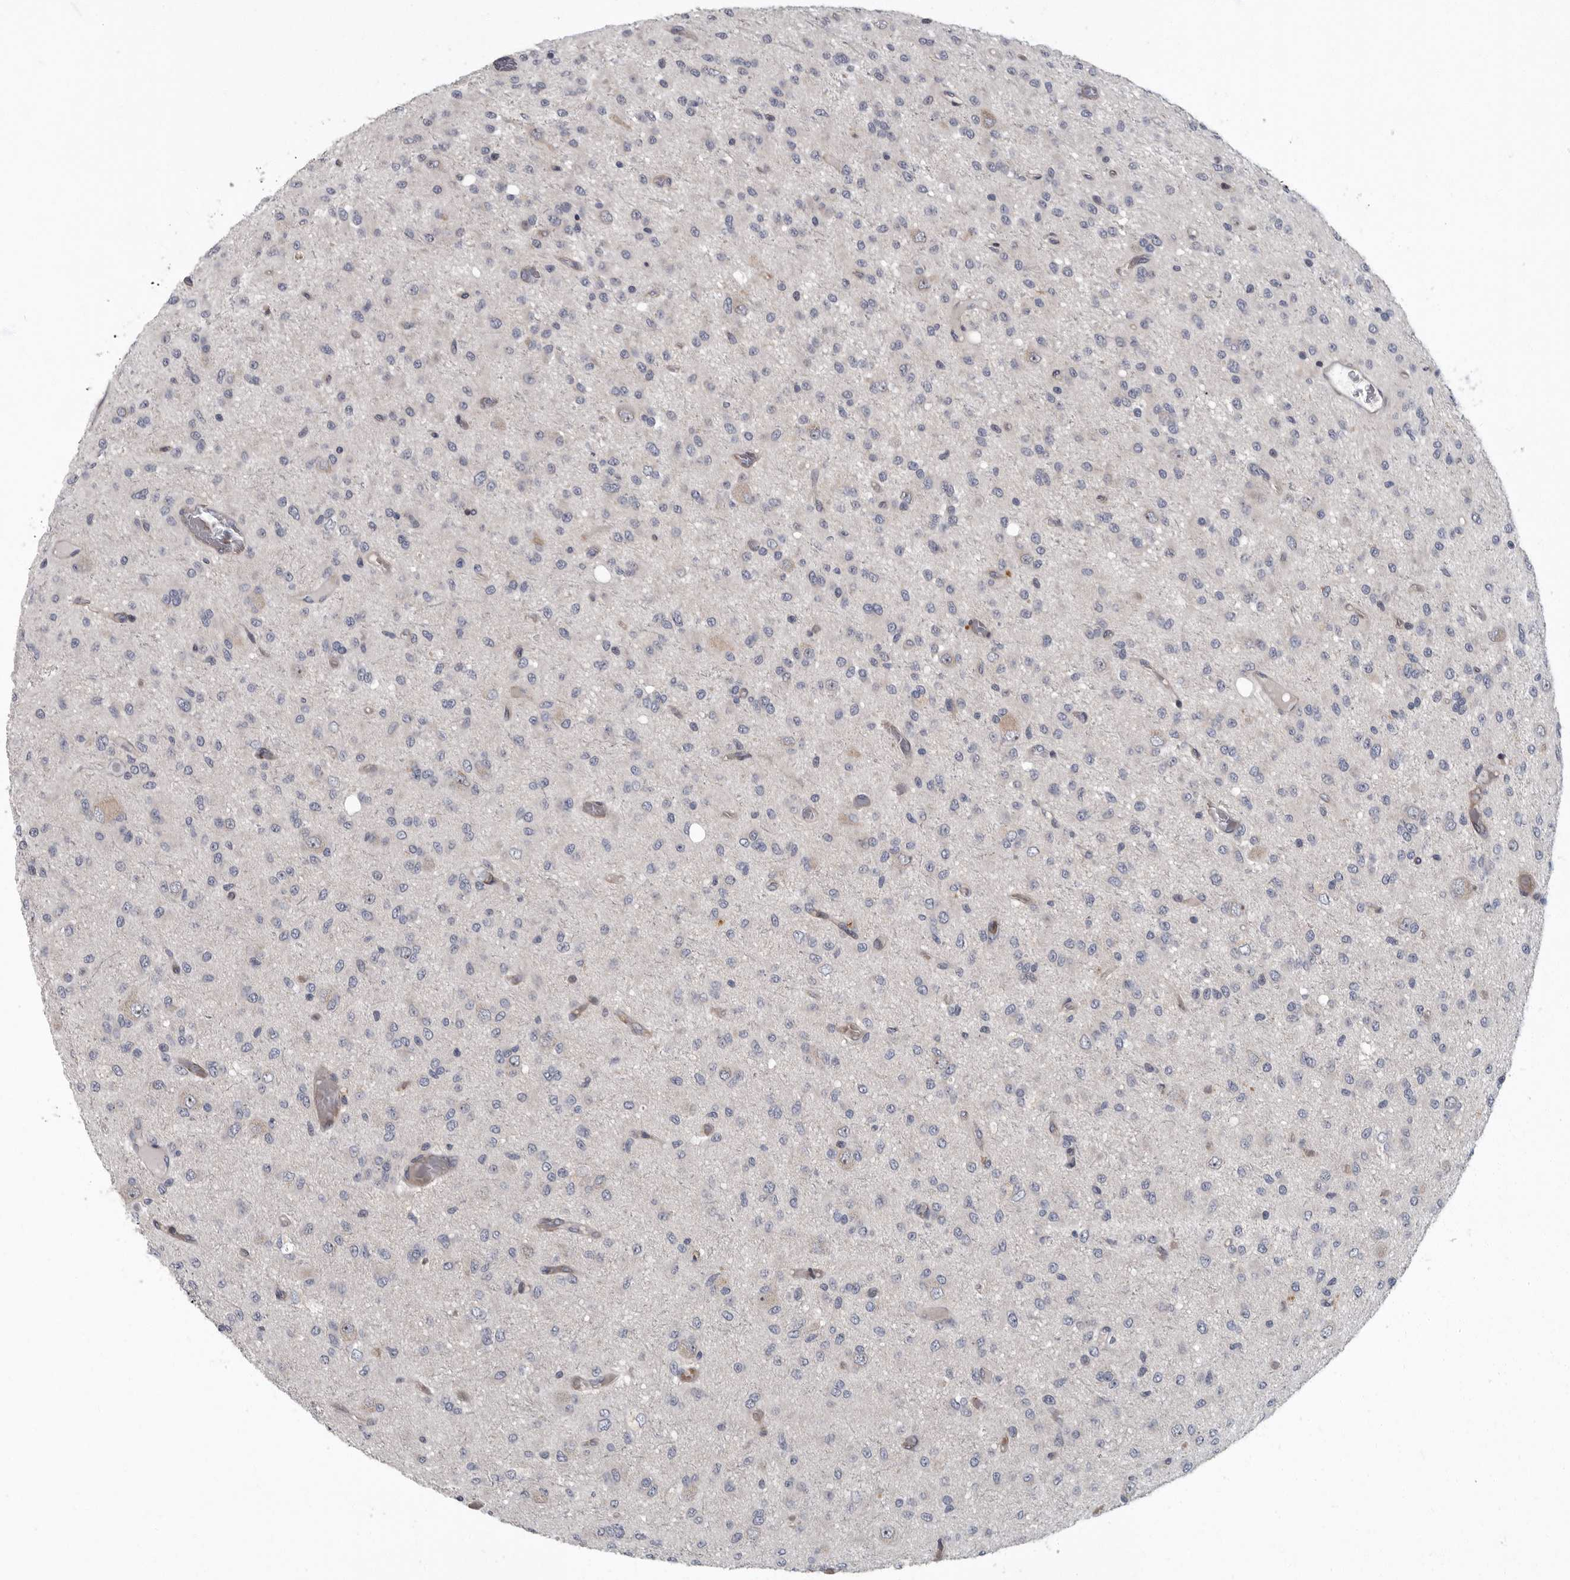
{"staining": {"intensity": "negative", "quantity": "none", "location": "none"}, "tissue": "glioma", "cell_type": "Tumor cells", "image_type": "cancer", "snomed": [{"axis": "morphology", "description": "Glioma, malignant, High grade"}, {"axis": "topography", "description": "Brain"}], "caption": "There is no significant expression in tumor cells of glioma. The staining is performed using DAB brown chromogen with nuclei counter-stained in using hematoxylin.", "gene": "PDCD11", "patient": {"sex": "female", "age": 59}}